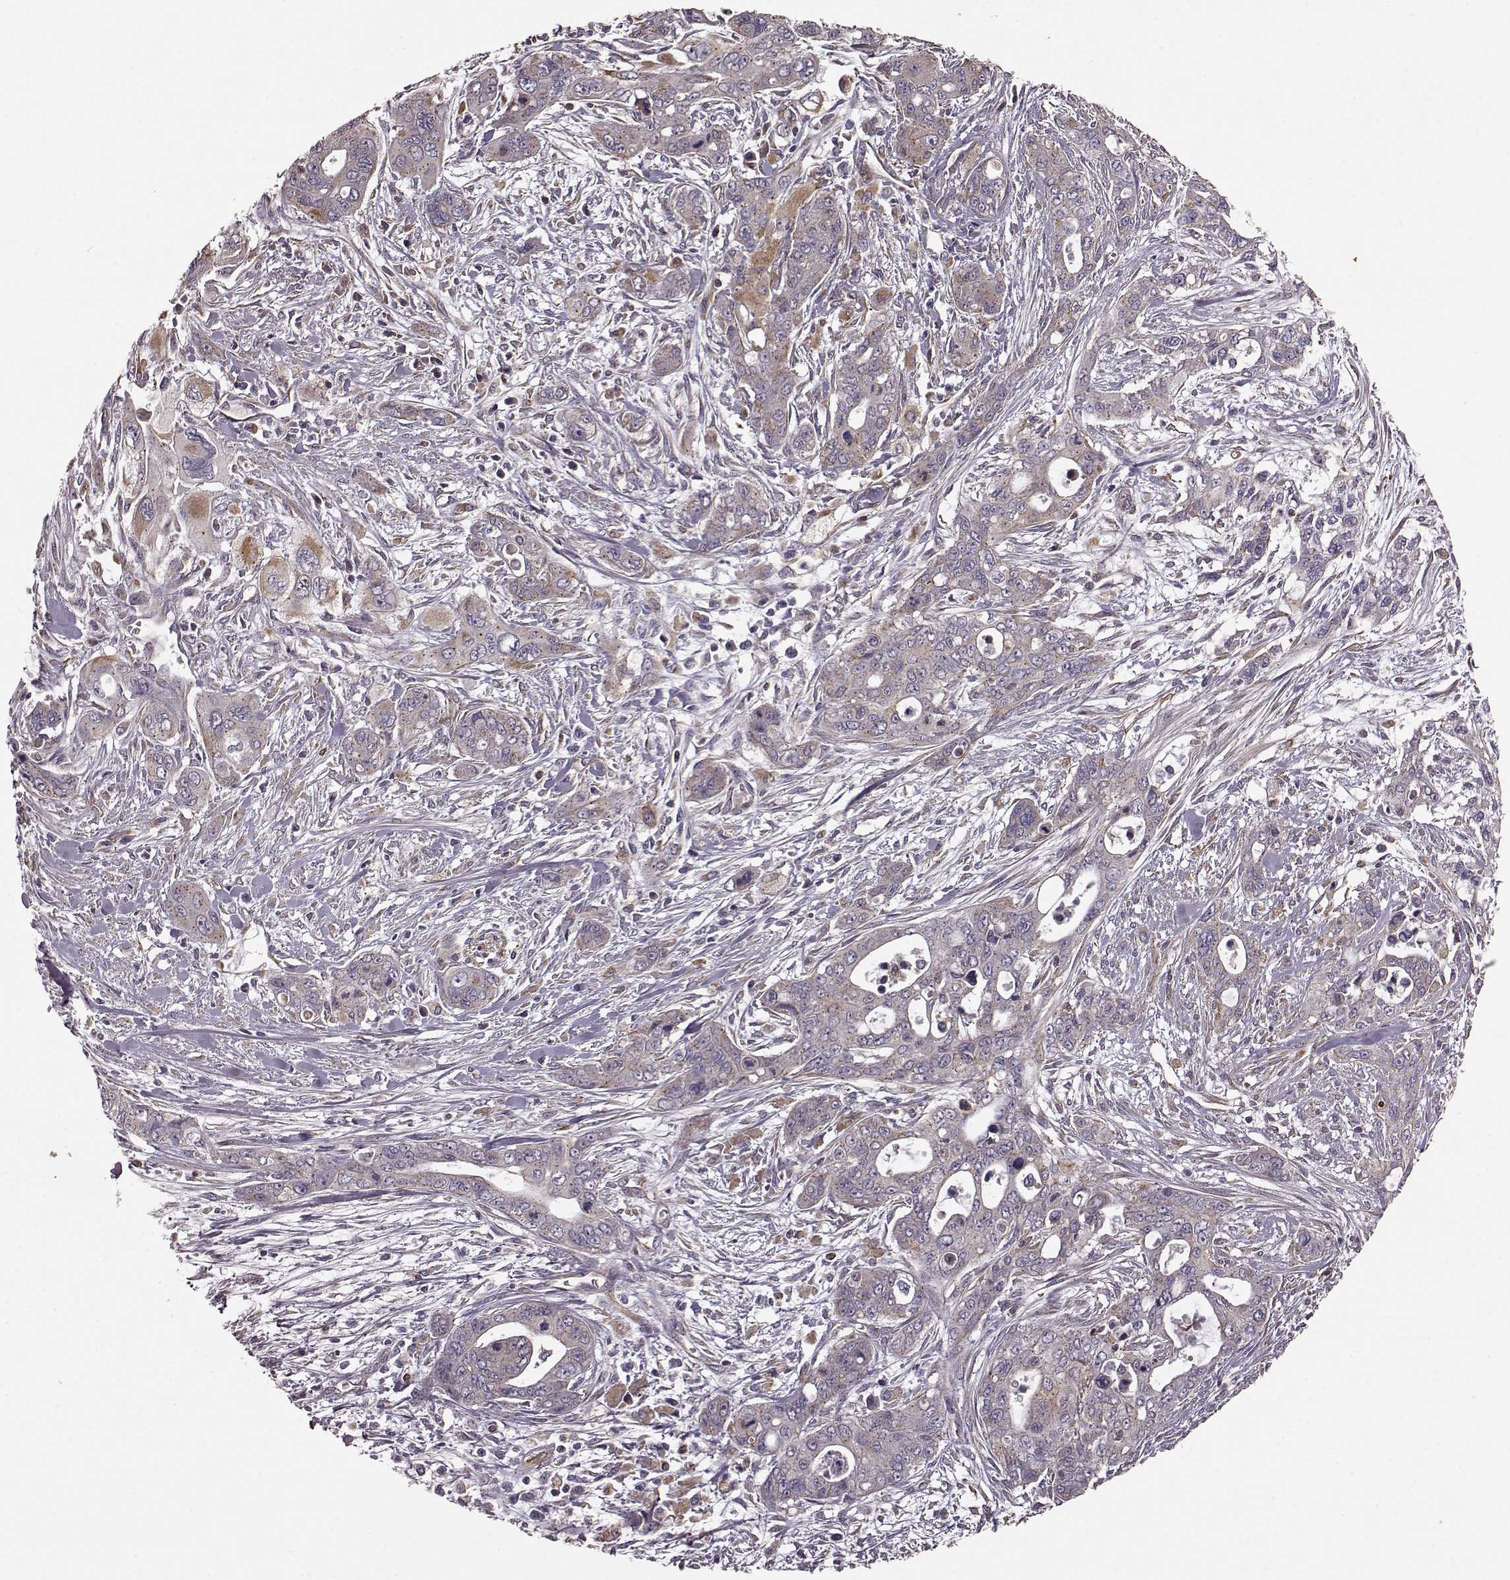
{"staining": {"intensity": "weak", "quantity": "<25%", "location": "cytoplasmic/membranous"}, "tissue": "pancreatic cancer", "cell_type": "Tumor cells", "image_type": "cancer", "snomed": [{"axis": "morphology", "description": "Adenocarcinoma, NOS"}, {"axis": "topography", "description": "Pancreas"}], "caption": "A micrograph of pancreatic adenocarcinoma stained for a protein exhibits no brown staining in tumor cells.", "gene": "NTF3", "patient": {"sex": "male", "age": 47}}